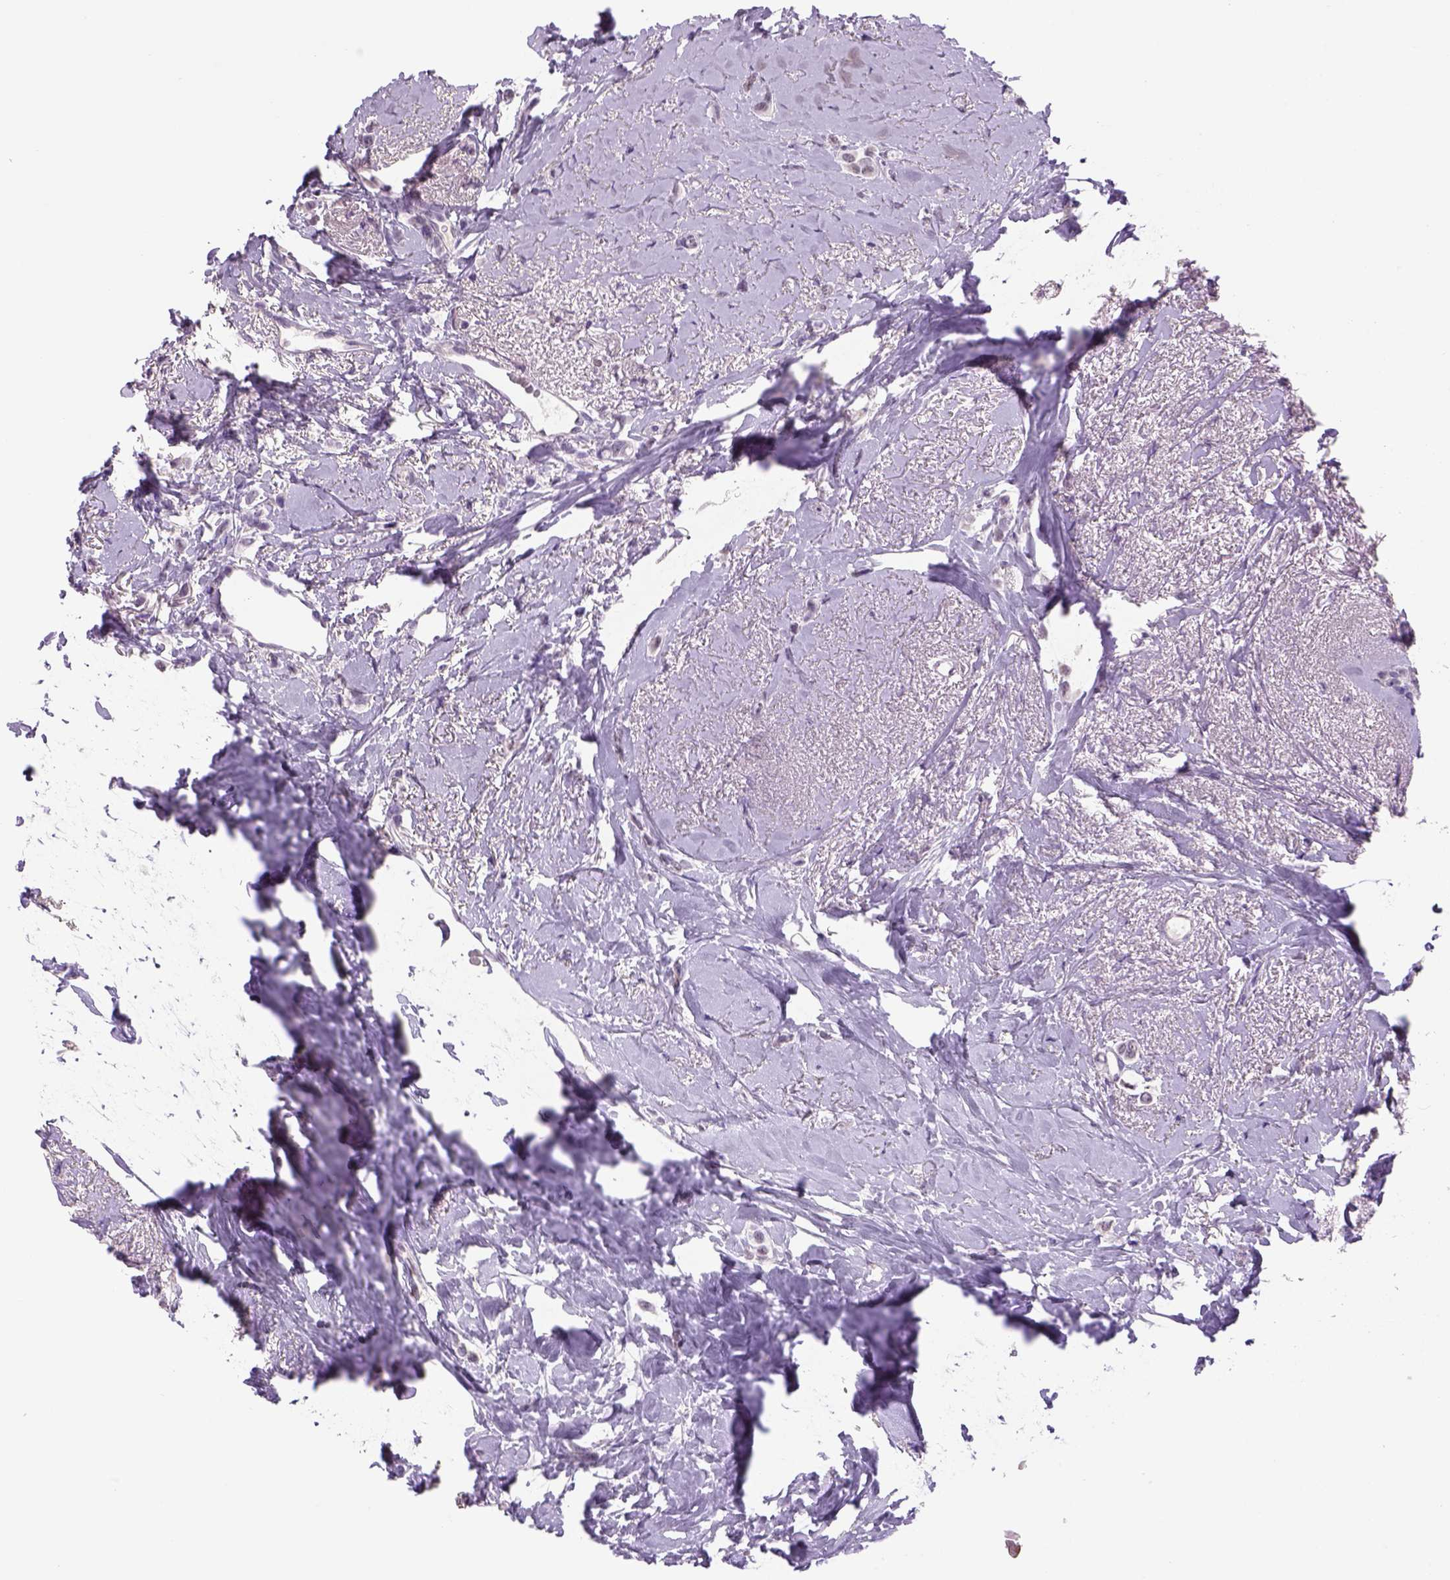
{"staining": {"intensity": "negative", "quantity": "none", "location": "none"}, "tissue": "breast cancer", "cell_type": "Tumor cells", "image_type": "cancer", "snomed": [{"axis": "morphology", "description": "Lobular carcinoma"}, {"axis": "topography", "description": "Breast"}], "caption": "High magnification brightfield microscopy of lobular carcinoma (breast) stained with DAB (brown) and counterstained with hematoxylin (blue): tumor cells show no significant positivity.", "gene": "DBH", "patient": {"sex": "female", "age": 66}}